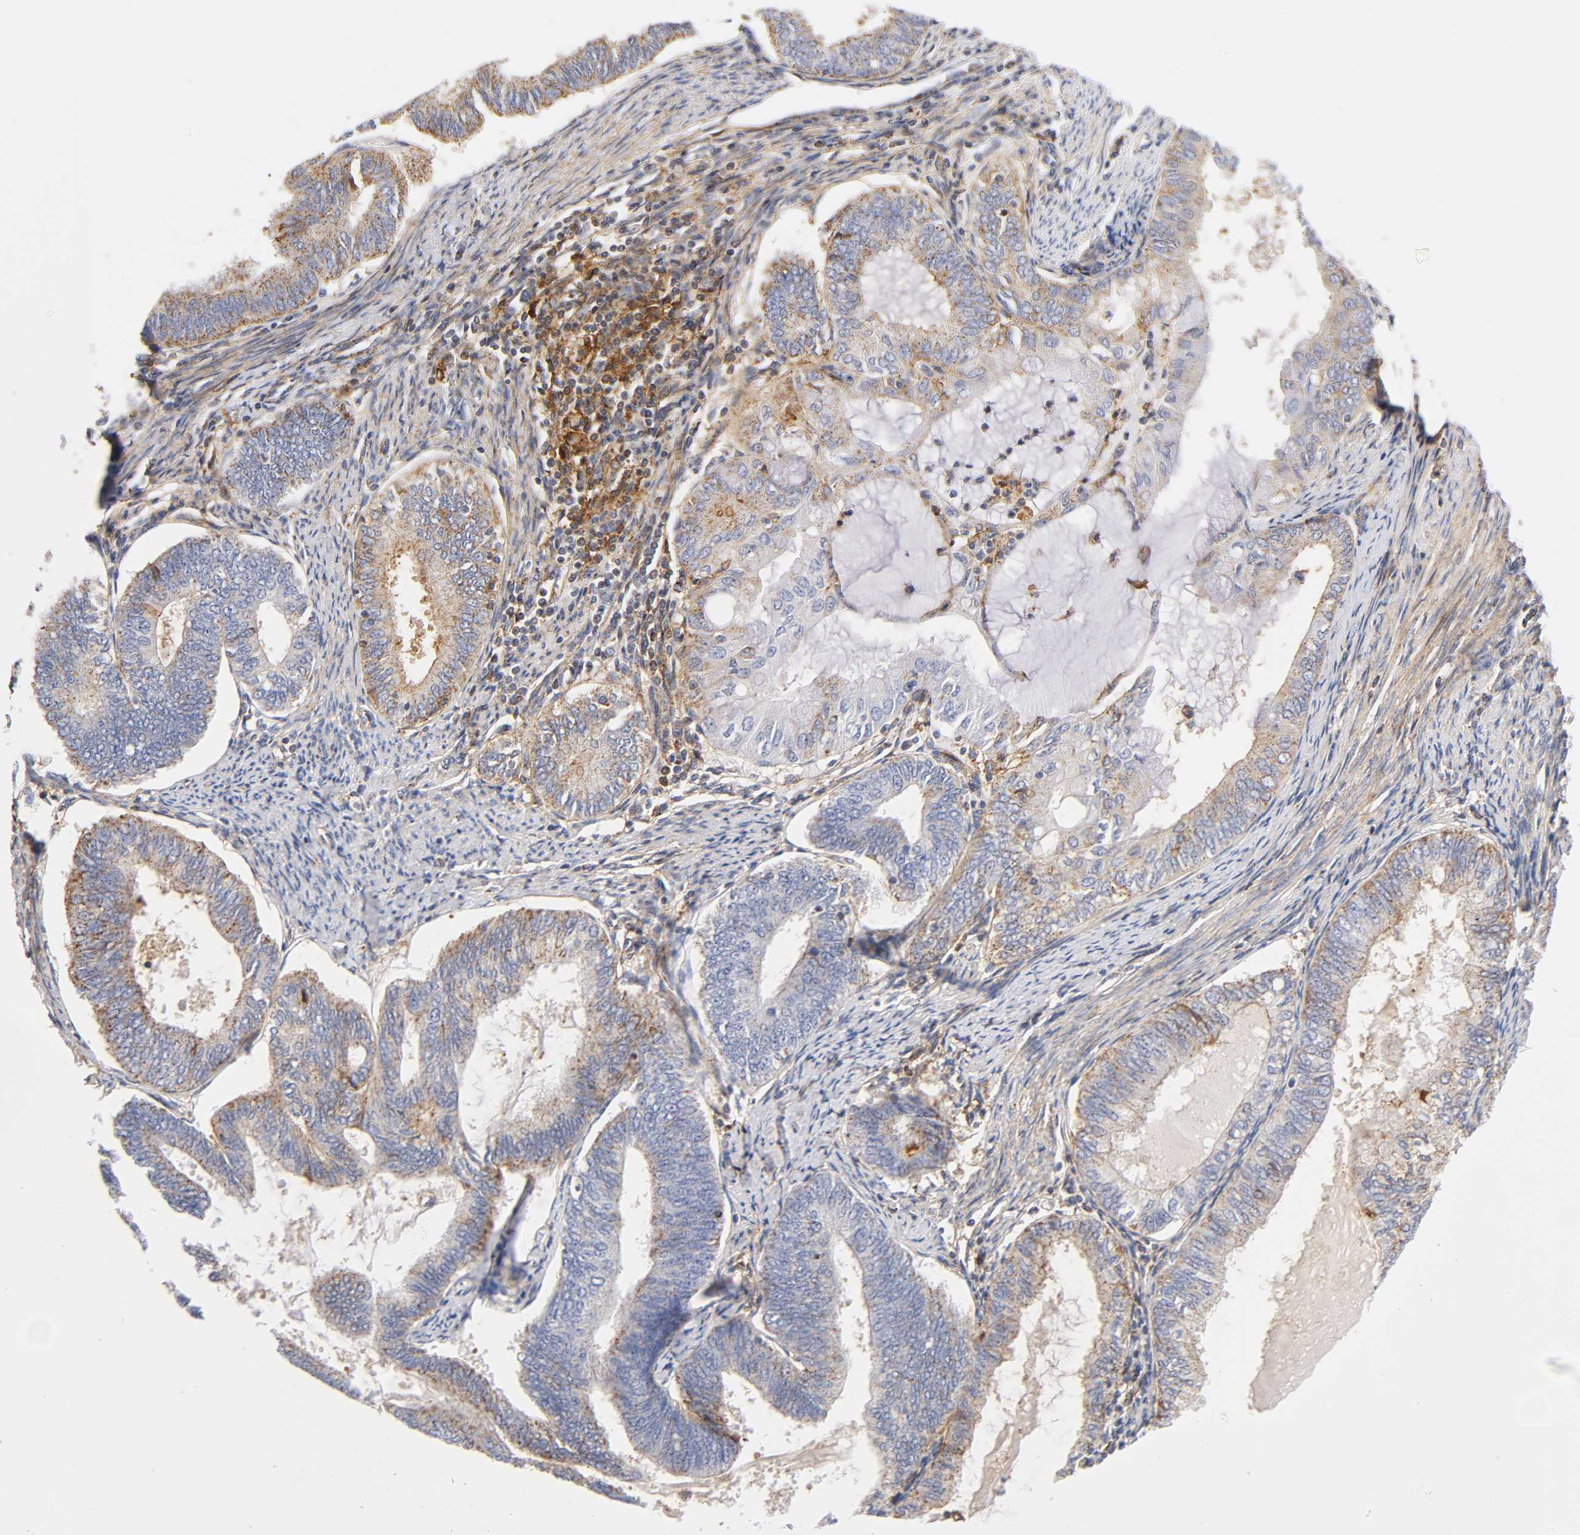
{"staining": {"intensity": "moderate", "quantity": "25%-75%", "location": "cytoplasmic/membranous"}, "tissue": "endometrial cancer", "cell_type": "Tumor cells", "image_type": "cancer", "snomed": [{"axis": "morphology", "description": "Adenocarcinoma, NOS"}, {"axis": "topography", "description": "Endometrium"}], "caption": "Approximately 25%-75% of tumor cells in human endometrial adenocarcinoma reveal moderate cytoplasmic/membranous protein staining as visualized by brown immunohistochemical staining.", "gene": "ANXA7", "patient": {"sex": "female", "age": 86}}